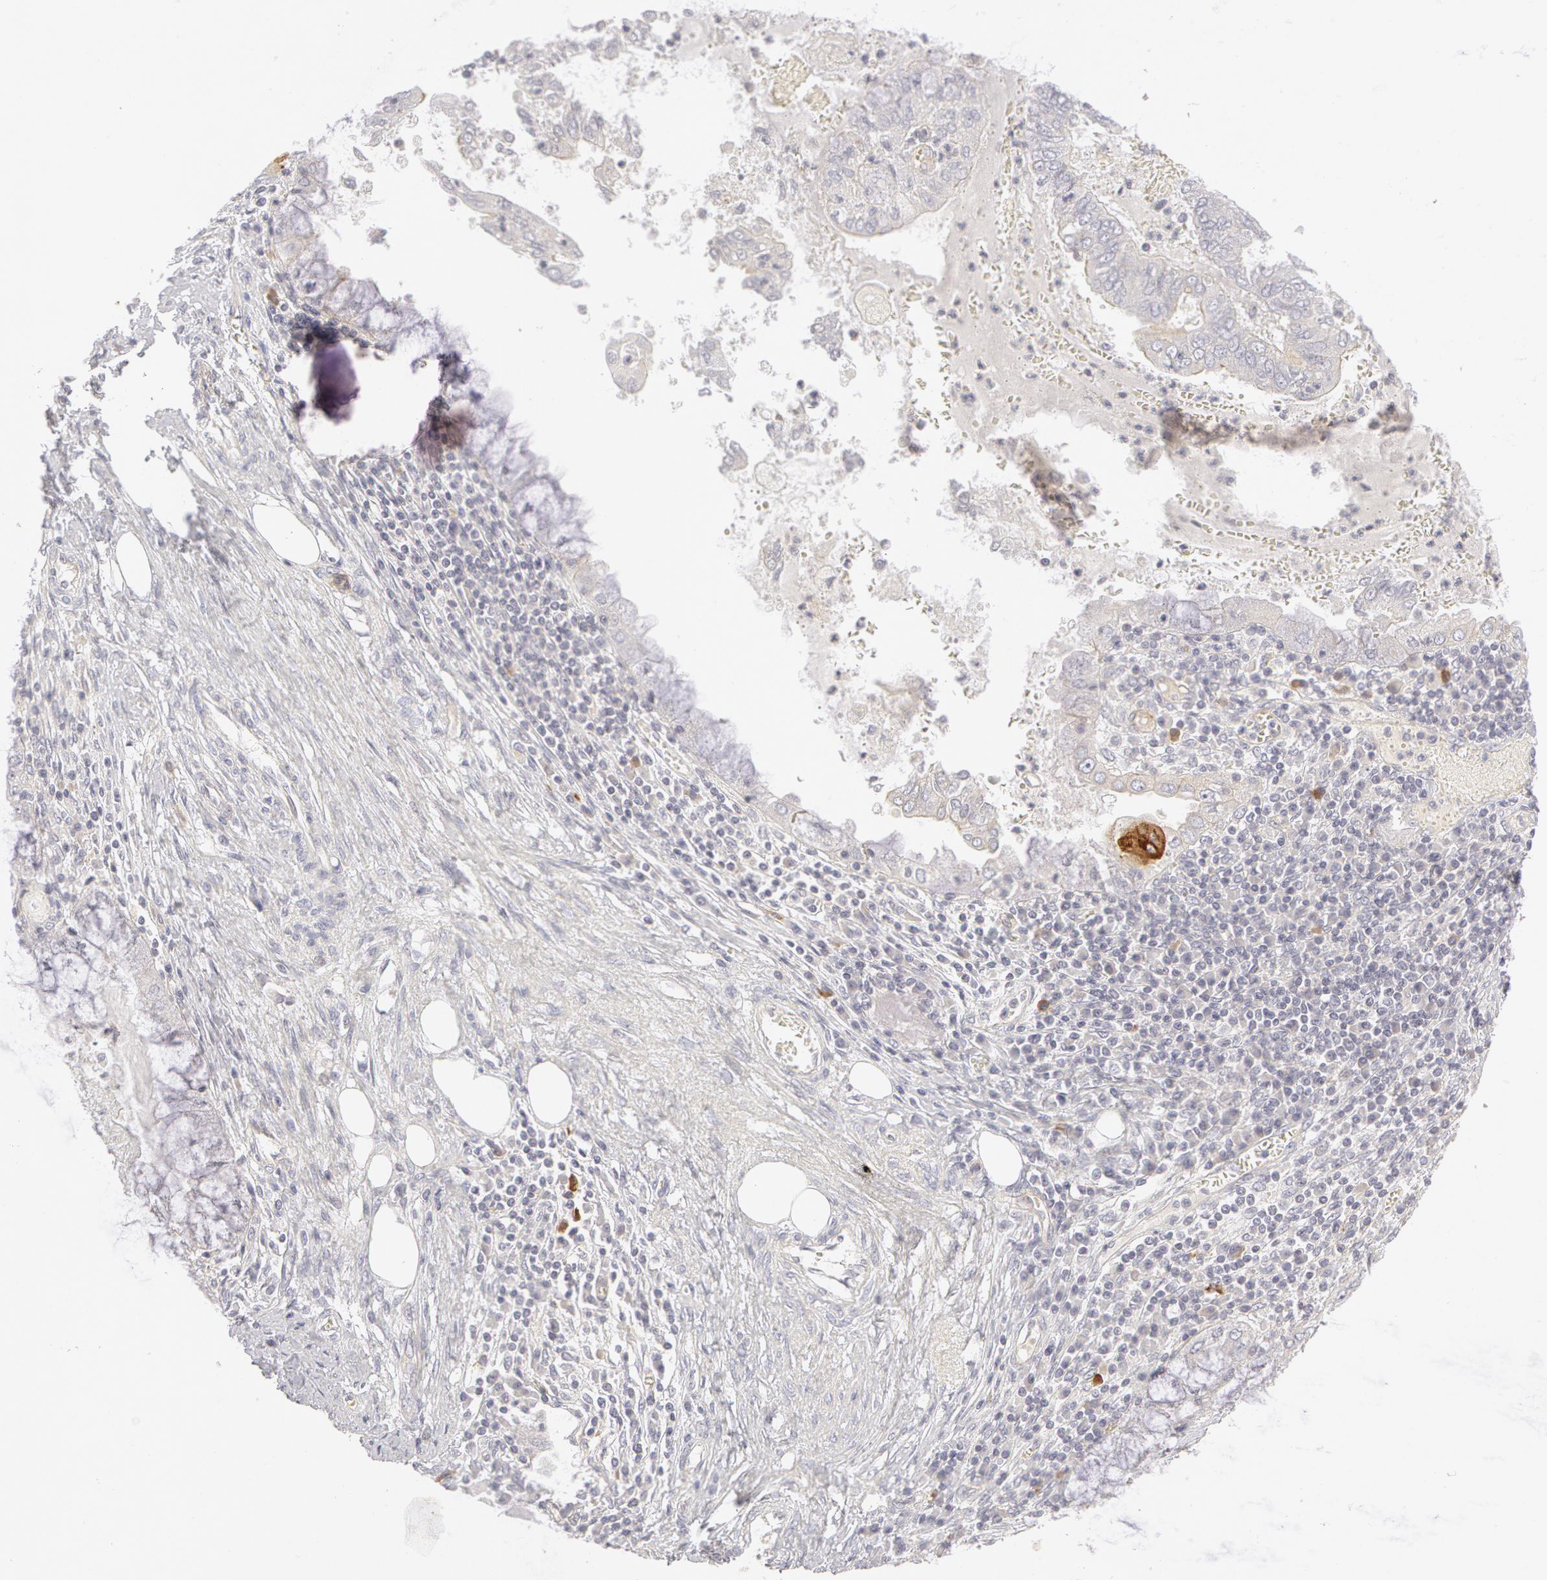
{"staining": {"intensity": "negative", "quantity": "none", "location": "none"}, "tissue": "endometrial cancer", "cell_type": "Tumor cells", "image_type": "cancer", "snomed": [{"axis": "morphology", "description": "Adenocarcinoma, NOS"}, {"axis": "topography", "description": "Endometrium"}], "caption": "Human endometrial adenocarcinoma stained for a protein using immunohistochemistry (IHC) displays no expression in tumor cells.", "gene": "ABCB1", "patient": {"sex": "female", "age": 79}}